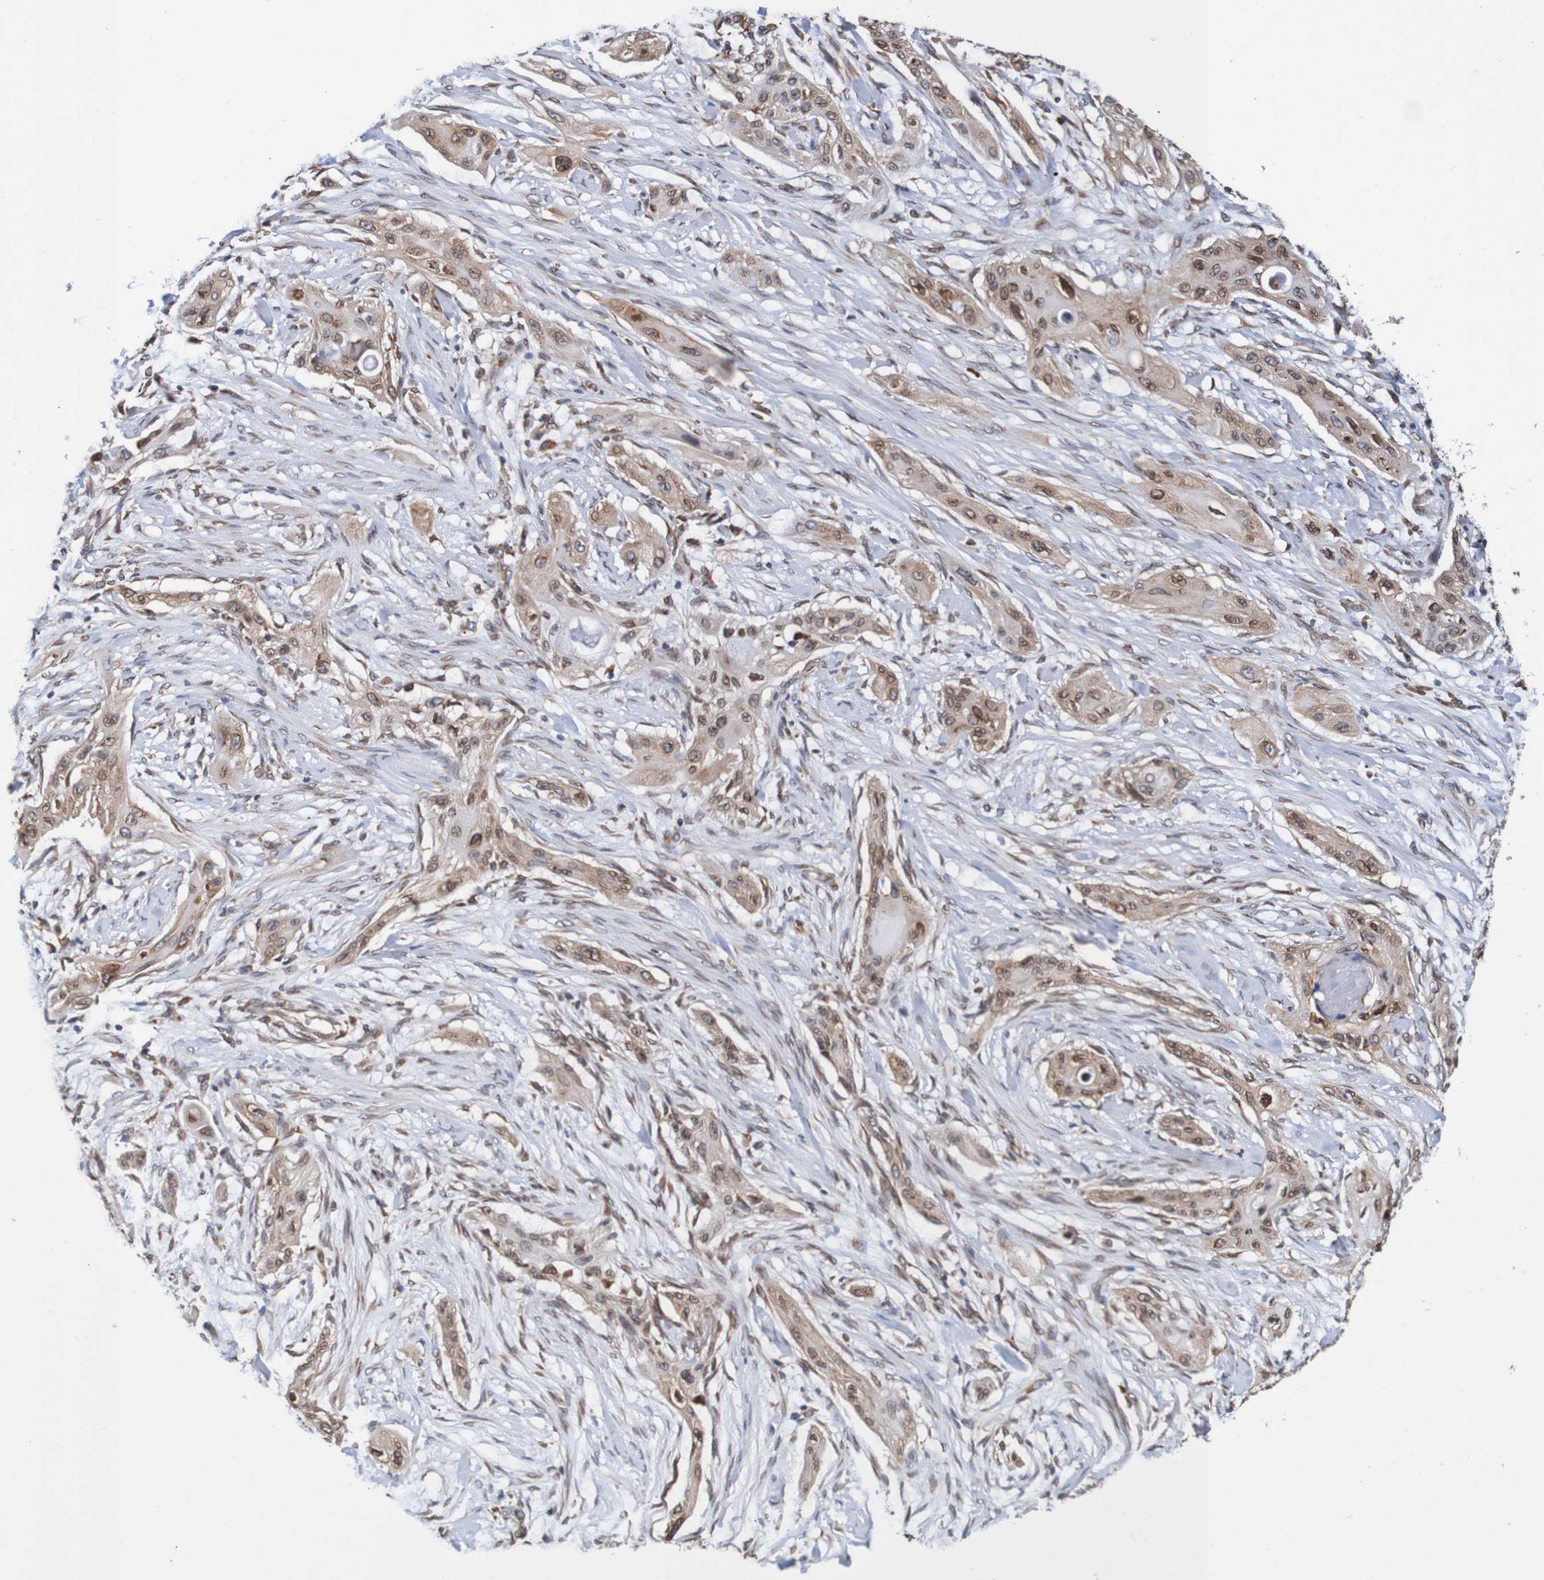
{"staining": {"intensity": "moderate", "quantity": ">75%", "location": "cytoplasmic/membranous,nuclear"}, "tissue": "lung cancer", "cell_type": "Tumor cells", "image_type": "cancer", "snomed": [{"axis": "morphology", "description": "Squamous cell carcinoma, NOS"}, {"axis": "topography", "description": "Lung"}], "caption": "Protein analysis of squamous cell carcinoma (lung) tissue exhibits moderate cytoplasmic/membranous and nuclear positivity in about >75% of tumor cells. Nuclei are stained in blue.", "gene": "TMEM109", "patient": {"sex": "female", "age": 47}}